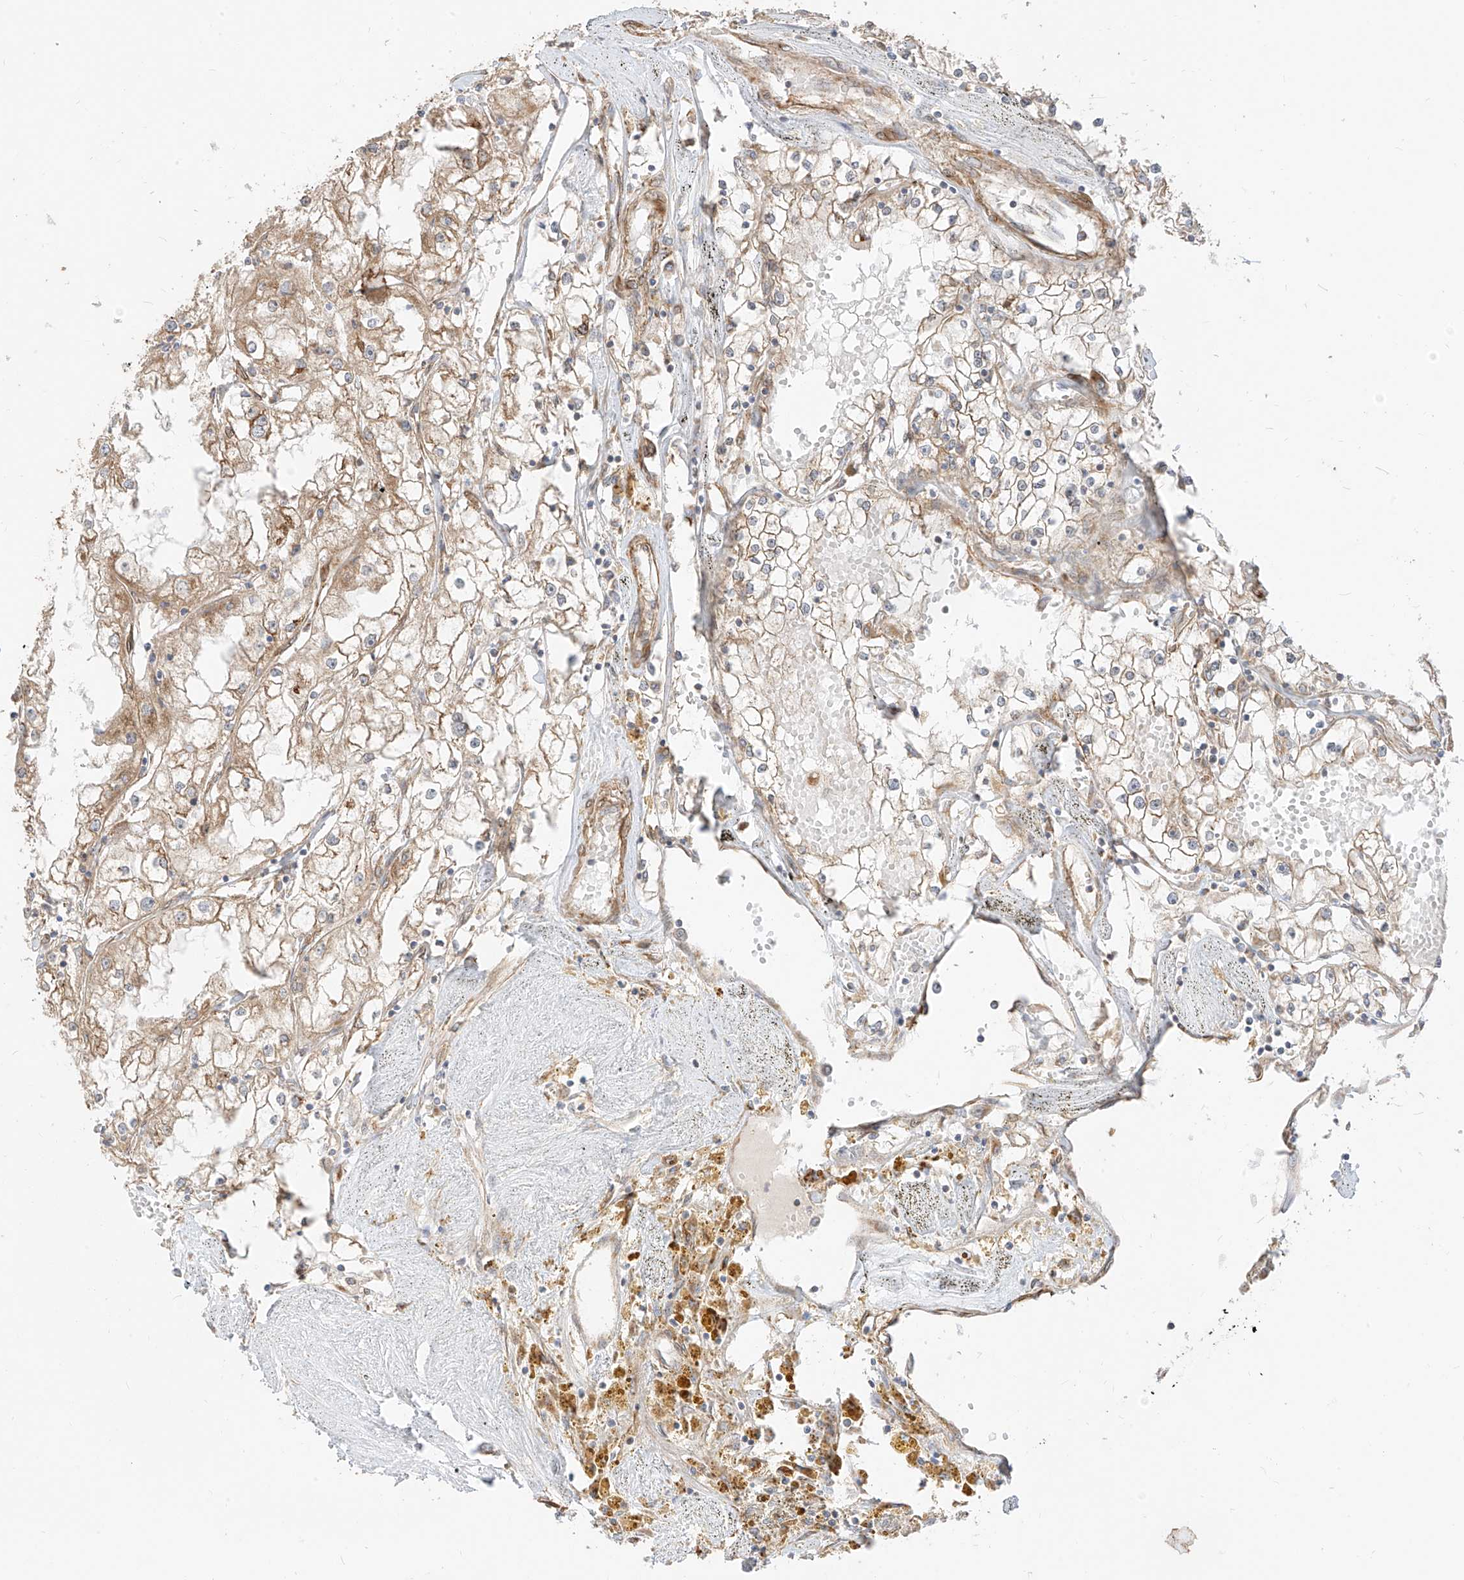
{"staining": {"intensity": "moderate", "quantity": ">75%", "location": "cytoplasmic/membranous"}, "tissue": "renal cancer", "cell_type": "Tumor cells", "image_type": "cancer", "snomed": [{"axis": "morphology", "description": "Adenocarcinoma, NOS"}, {"axis": "topography", "description": "Kidney"}], "caption": "Immunohistochemical staining of human renal adenocarcinoma reveals medium levels of moderate cytoplasmic/membranous protein expression in about >75% of tumor cells.", "gene": "PLCL1", "patient": {"sex": "male", "age": 56}}